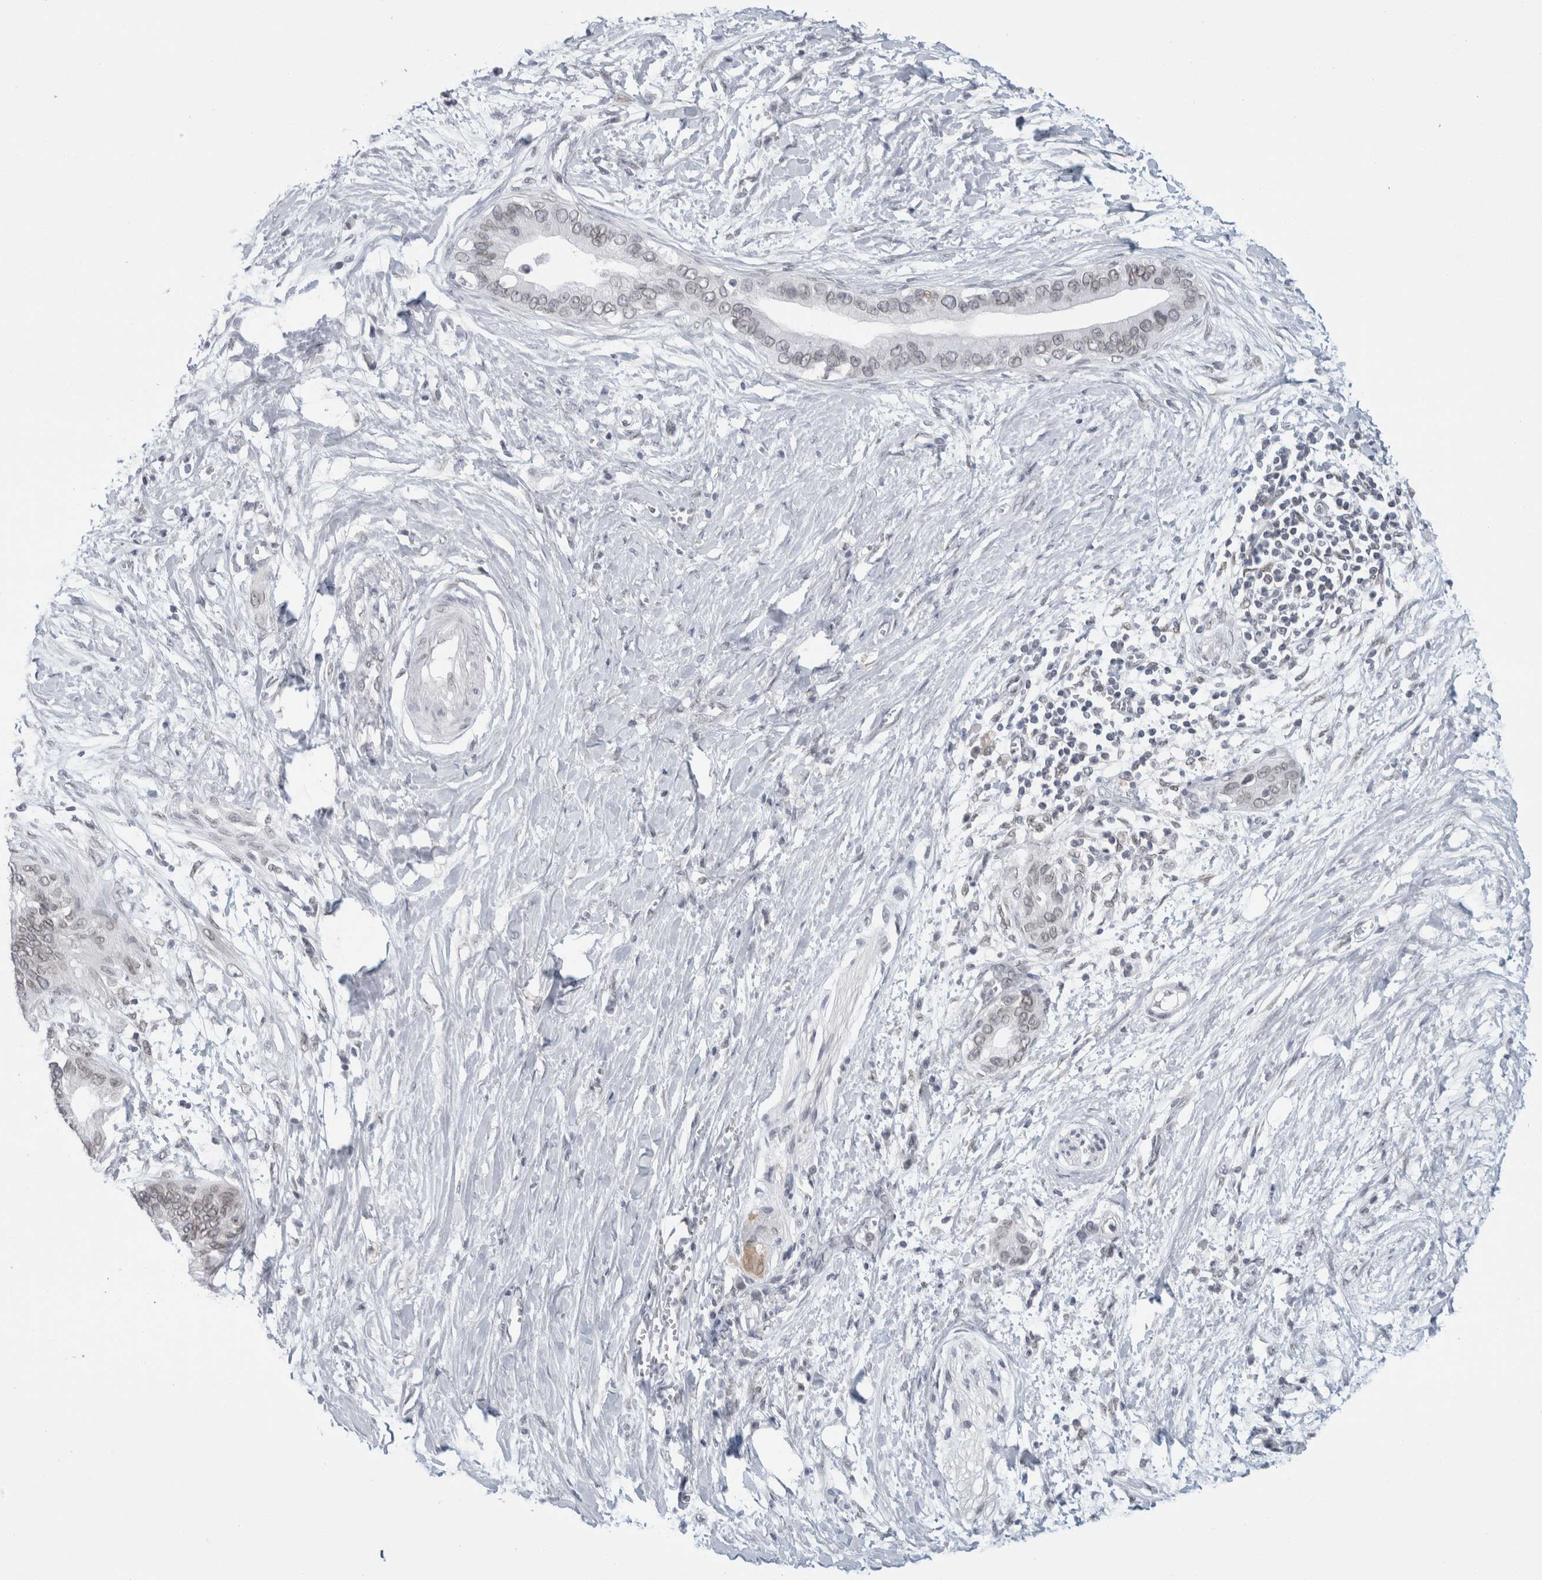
{"staining": {"intensity": "weak", "quantity": "<25%", "location": "cytoplasmic/membranous,nuclear"}, "tissue": "pancreatic cancer", "cell_type": "Tumor cells", "image_type": "cancer", "snomed": [{"axis": "morphology", "description": "Normal tissue, NOS"}, {"axis": "morphology", "description": "Adenocarcinoma, NOS"}, {"axis": "topography", "description": "Pancreas"}, {"axis": "topography", "description": "Peripheral nerve tissue"}], "caption": "IHC of pancreatic cancer (adenocarcinoma) demonstrates no expression in tumor cells.", "gene": "ZNF770", "patient": {"sex": "male", "age": 59}}